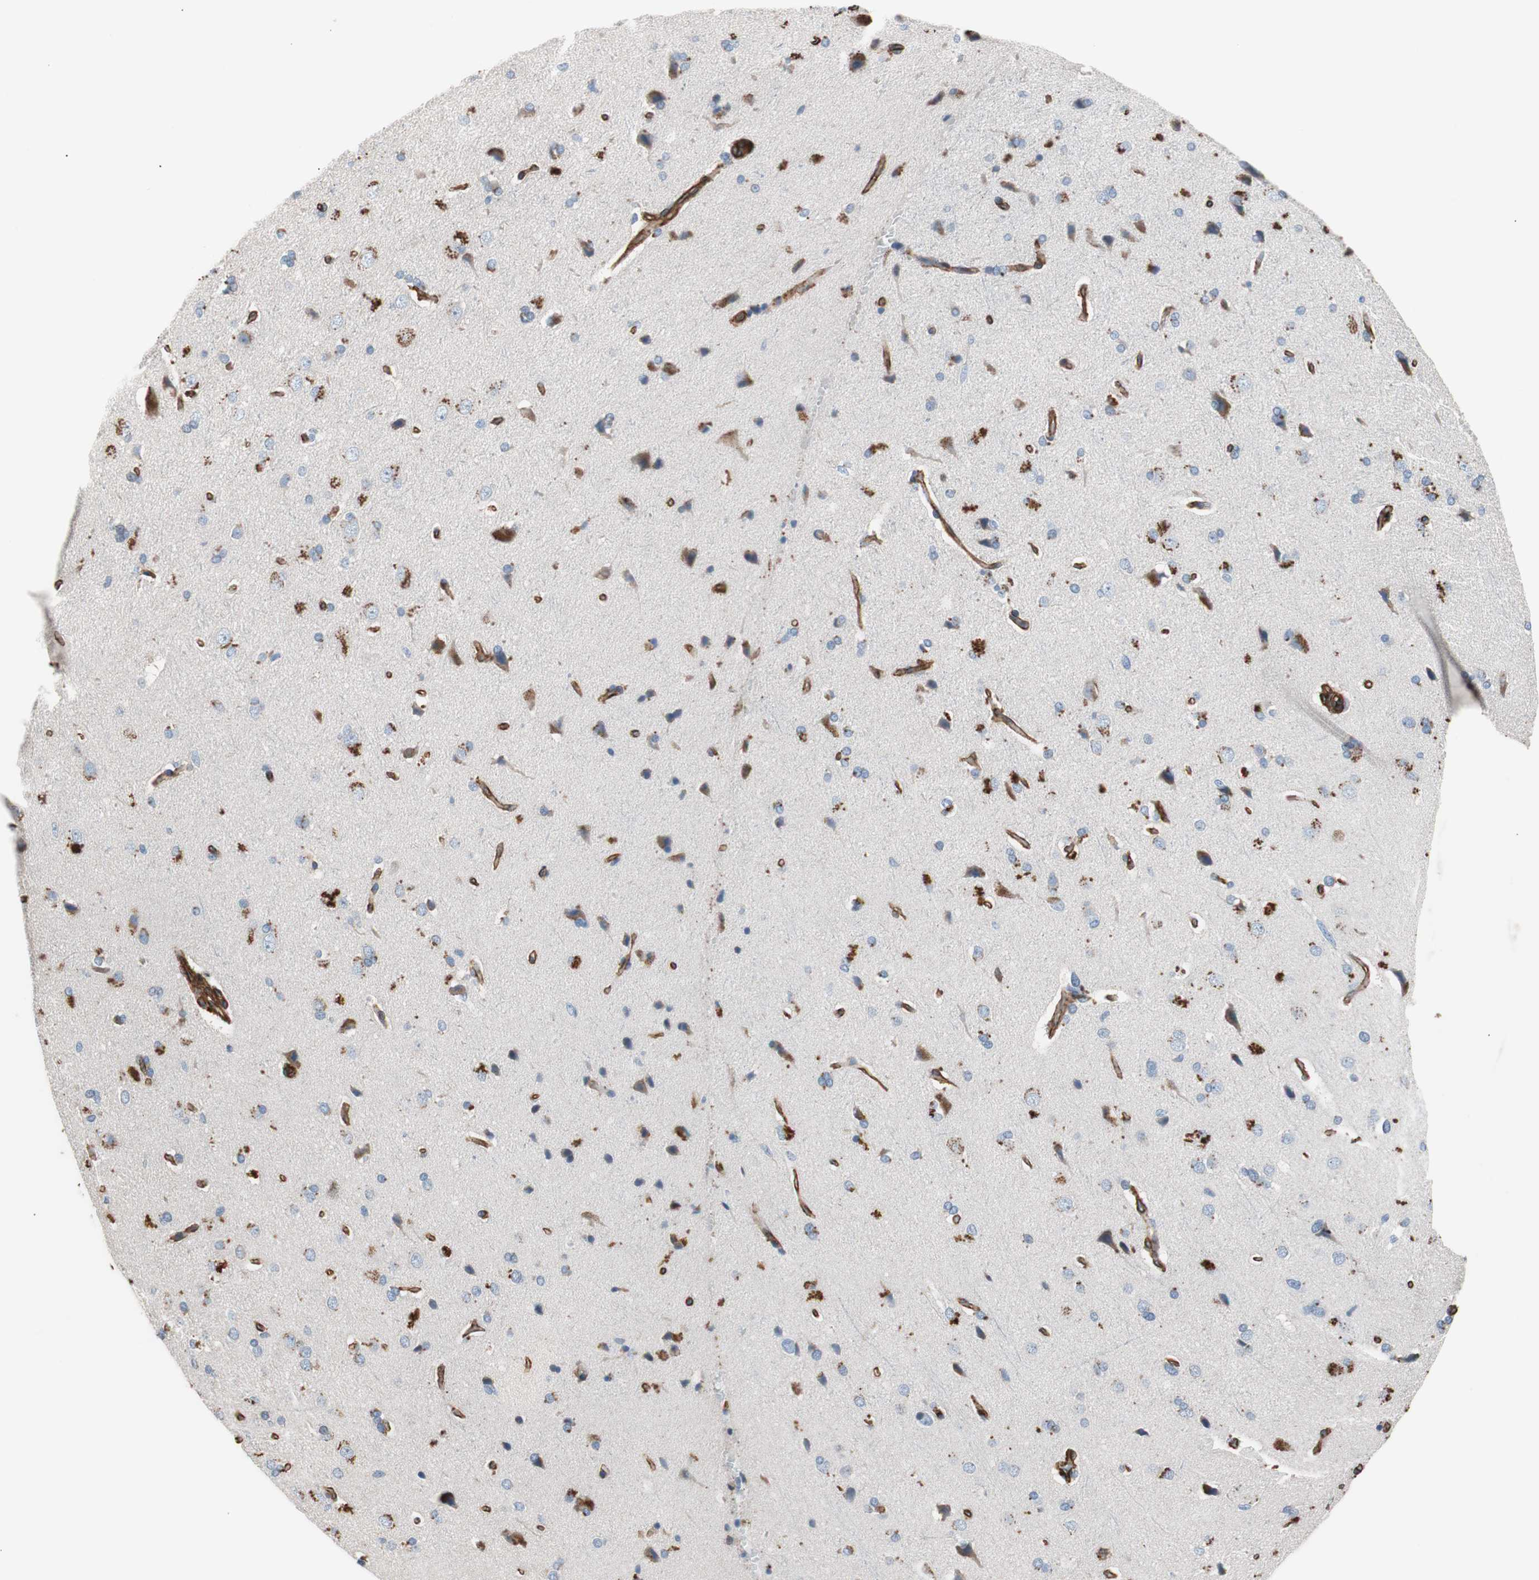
{"staining": {"intensity": "strong", "quantity": ">75%", "location": "cytoplasmic/membranous"}, "tissue": "cerebral cortex", "cell_type": "Endothelial cells", "image_type": "normal", "snomed": [{"axis": "morphology", "description": "Normal tissue, NOS"}, {"axis": "topography", "description": "Cerebral cortex"}], "caption": "Protein expression analysis of benign human cerebral cortex reveals strong cytoplasmic/membranous positivity in about >75% of endothelial cells. Nuclei are stained in blue.", "gene": "SPINT1", "patient": {"sex": "male", "age": 62}}